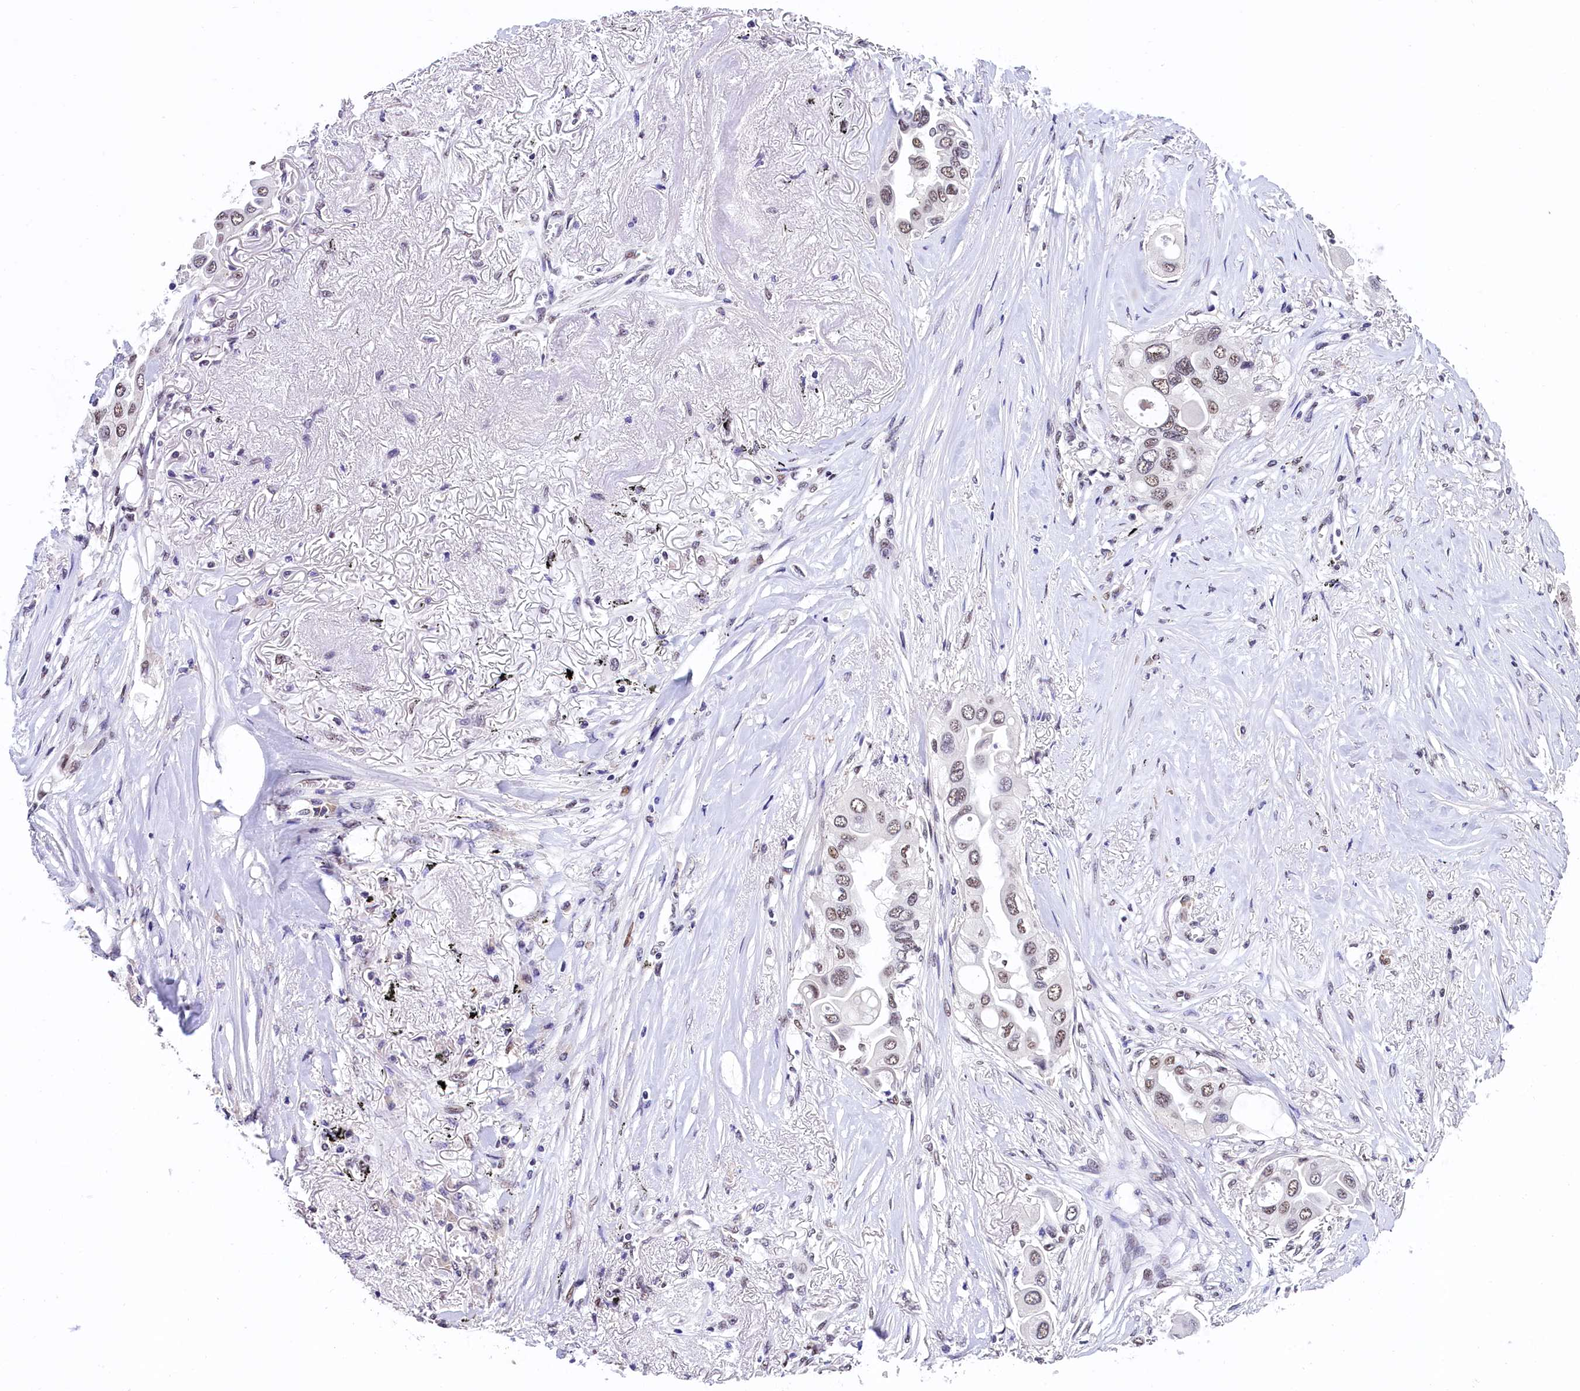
{"staining": {"intensity": "moderate", "quantity": ">75%", "location": "nuclear"}, "tissue": "lung cancer", "cell_type": "Tumor cells", "image_type": "cancer", "snomed": [{"axis": "morphology", "description": "Adenocarcinoma, NOS"}, {"axis": "topography", "description": "Lung"}], "caption": "This photomicrograph displays lung cancer (adenocarcinoma) stained with immunohistochemistry (IHC) to label a protein in brown. The nuclear of tumor cells show moderate positivity for the protein. Nuclei are counter-stained blue.", "gene": "HECTD4", "patient": {"sex": "female", "age": 76}}